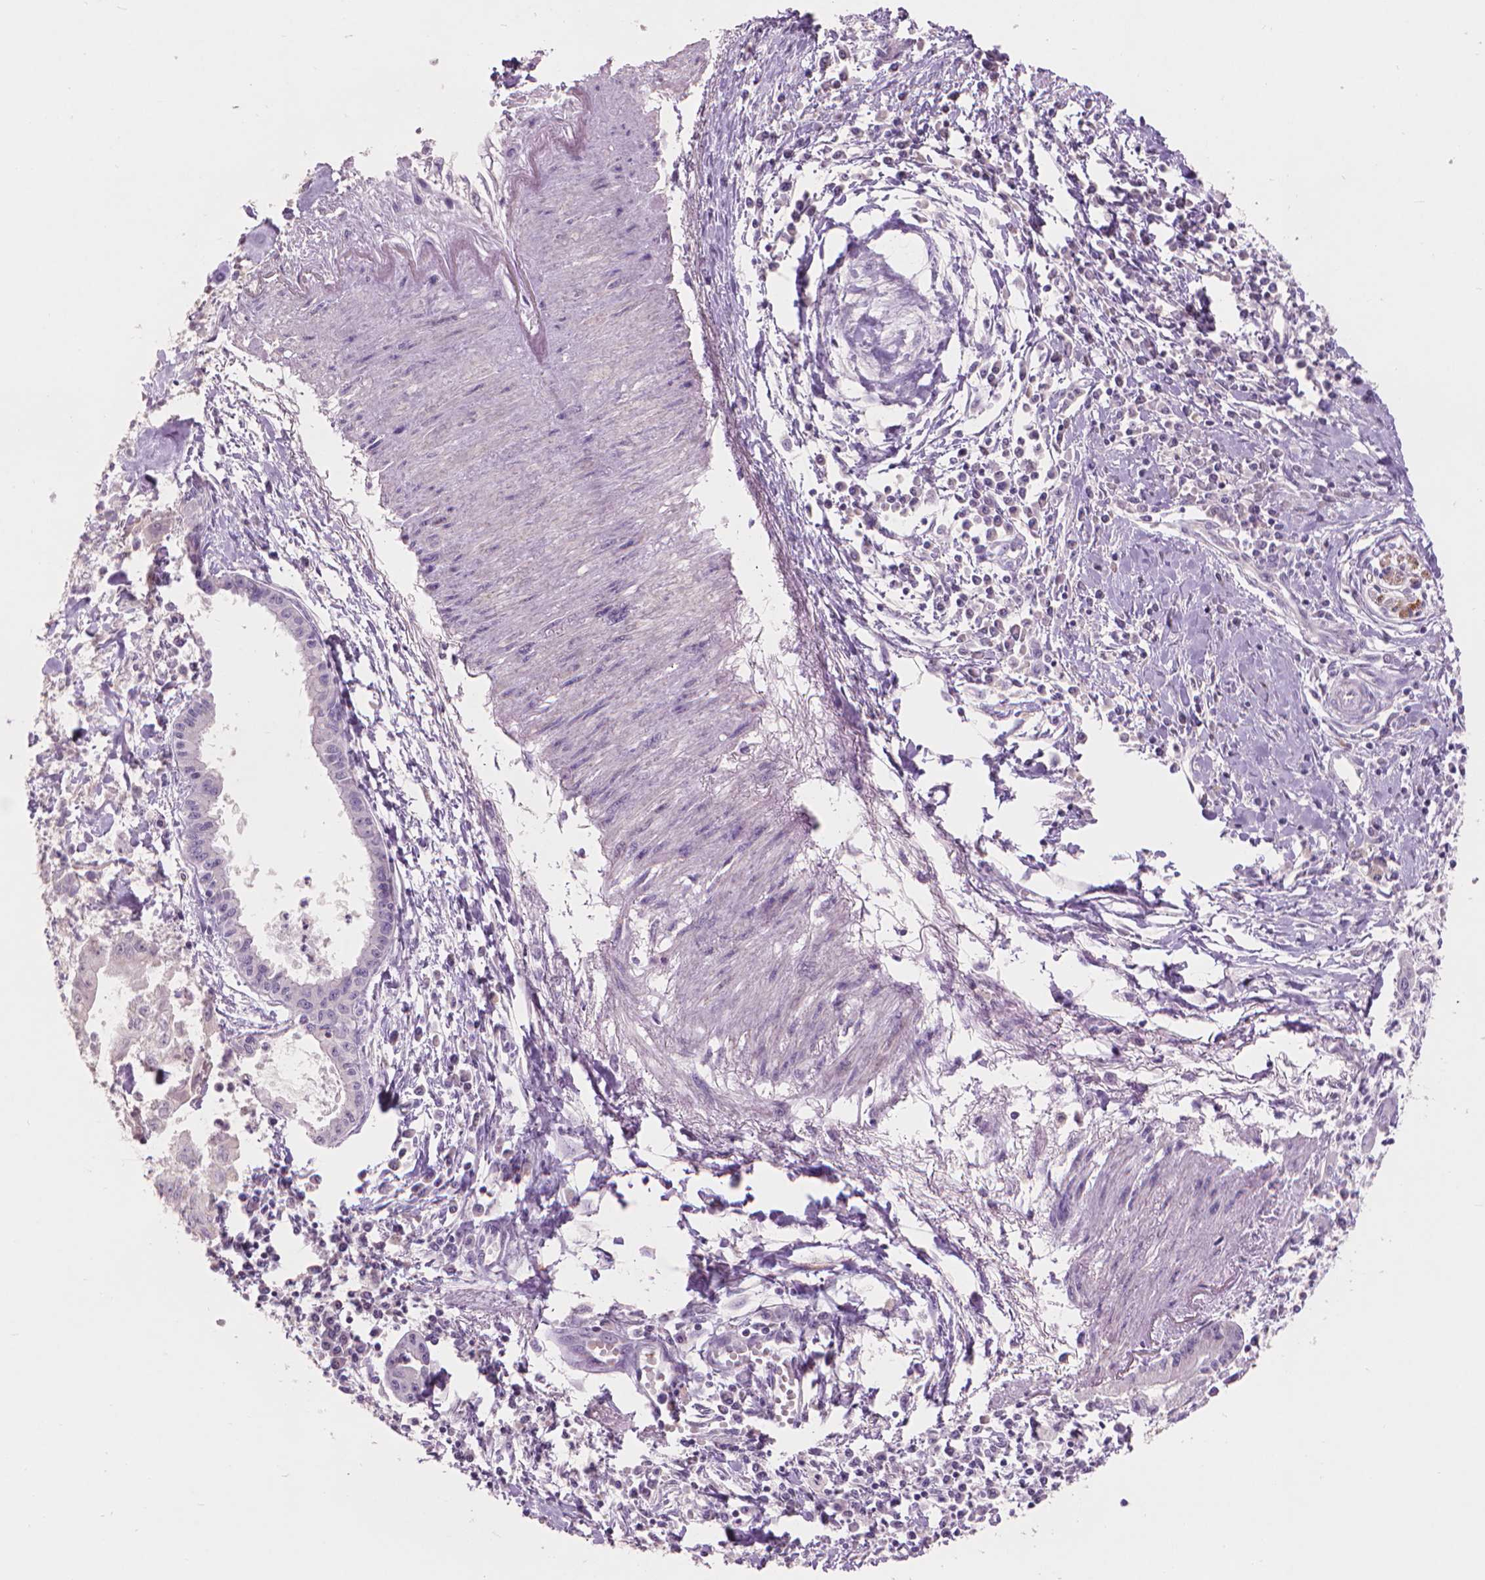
{"staining": {"intensity": "negative", "quantity": "none", "location": "none"}, "tissue": "pancreatic cancer", "cell_type": "Tumor cells", "image_type": "cancer", "snomed": [{"axis": "morphology", "description": "Adenocarcinoma, NOS"}, {"axis": "topography", "description": "Pancreas"}], "caption": "High magnification brightfield microscopy of adenocarcinoma (pancreatic) stained with DAB (3,3'-diaminobenzidine) (brown) and counterstained with hematoxylin (blue): tumor cells show no significant positivity.", "gene": "ENO2", "patient": {"sex": "male", "age": 72}}